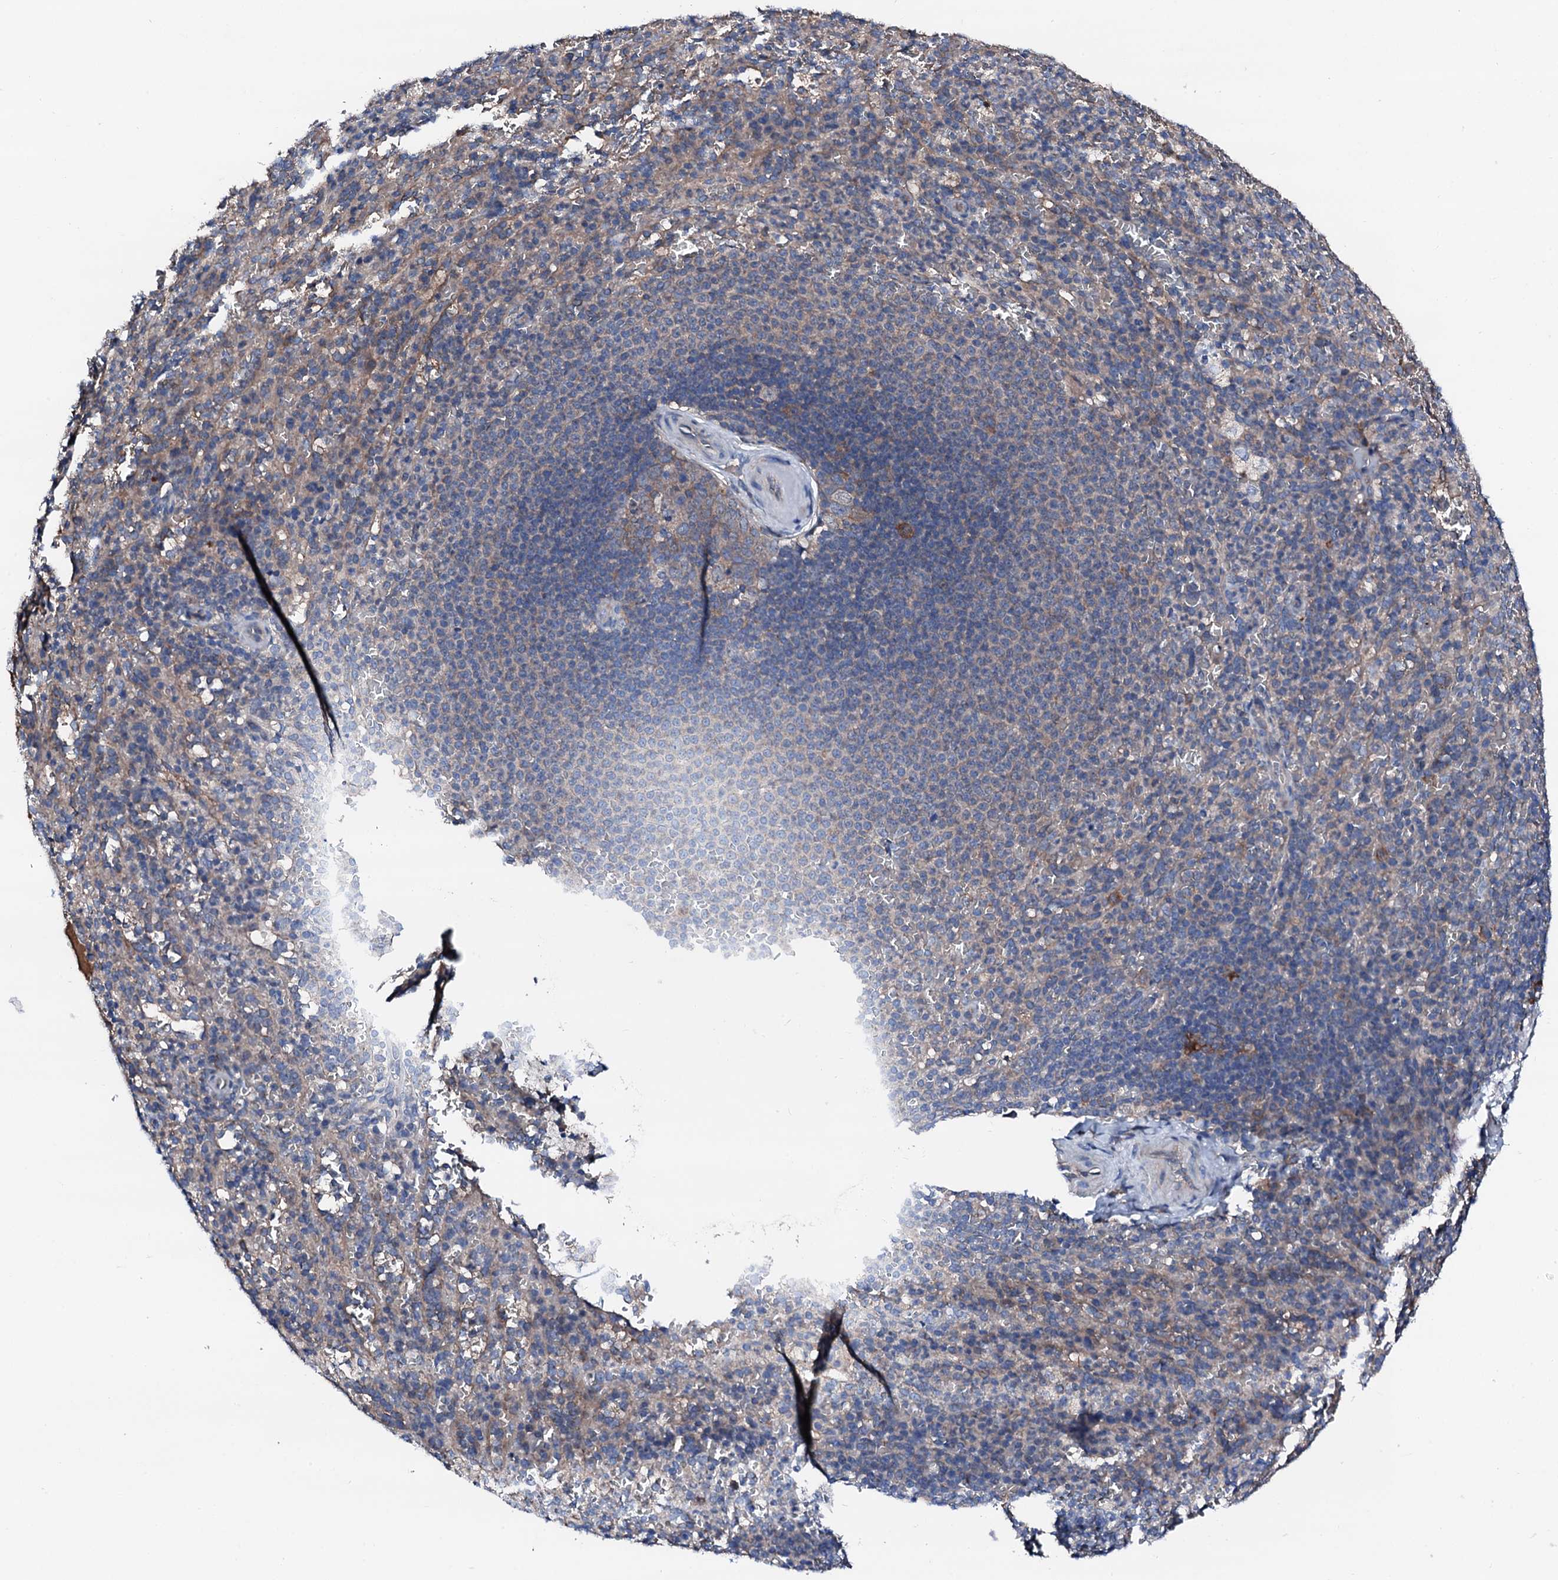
{"staining": {"intensity": "negative", "quantity": "none", "location": "none"}, "tissue": "spleen", "cell_type": "Cells in red pulp", "image_type": "normal", "snomed": [{"axis": "morphology", "description": "Normal tissue, NOS"}, {"axis": "topography", "description": "Spleen"}], "caption": "DAB immunohistochemical staining of benign spleen demonstrates no significant expression in cells in red pulp. Brightfield microscopy of immunohistochemistry stained with DAB (3,3'-diaminobenzidine) (brown) and hematoxylin (blue), captured at high magnification.", "gene": "TRAFD1", "patient": {"sex": "female", "age": 21}}